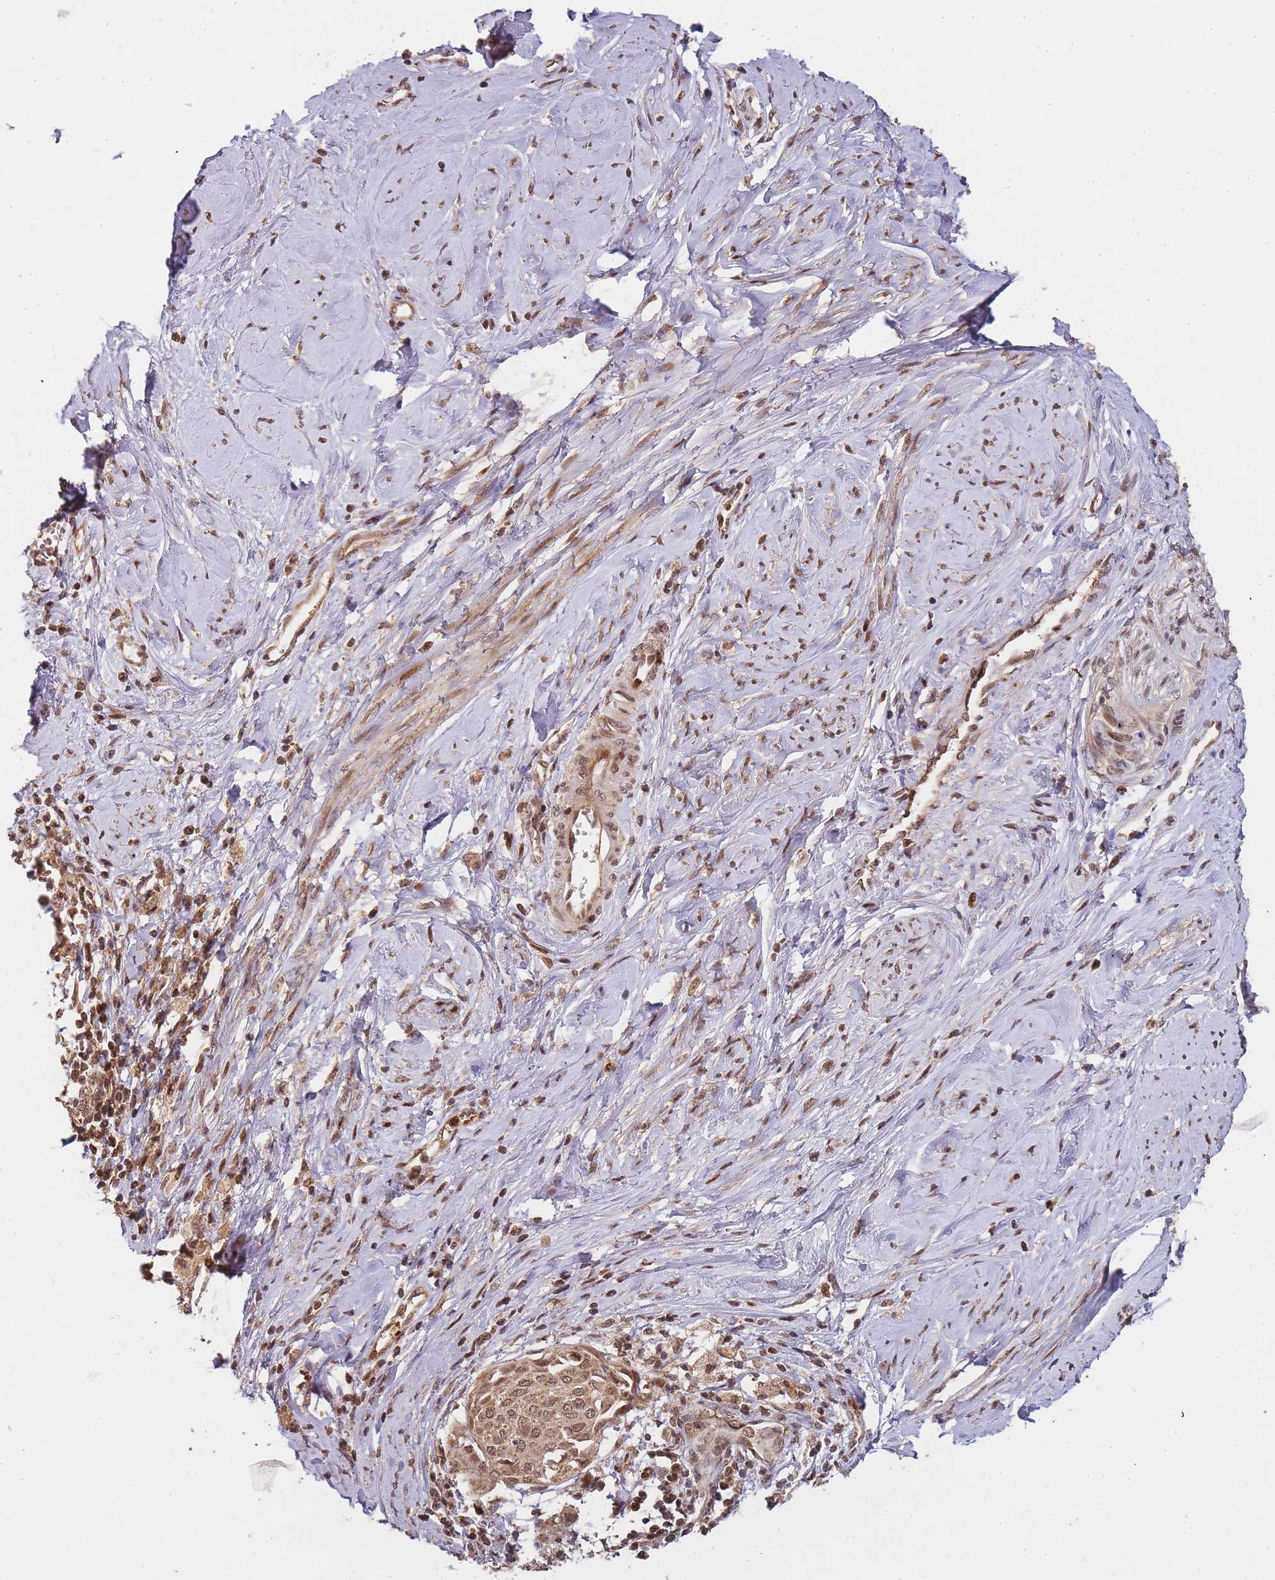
{"staining": {"intensity": "moderate", "quantity": ">75%", "location": "cytoplasmic/membranous,nuclear"}, "tissue": "cervical cancer", "cell_type": "Tumor cells", "image_type": "cancer", "snomed": [{"axis": "morphology", "description": "Squamous cell carcinoma, NOS"}, {"axis": "topography", "description": "Cervix"}], "caption": "Cervical cancer (squamous cell carcinoma) was stained to show a protein in brown. There is medium levels of moderate cytoplasmic/membranous and nuclear staining in about >75% of tumor cells.", "gene": "ZNF497", "patient": {"sex": "female", "age": 44}}